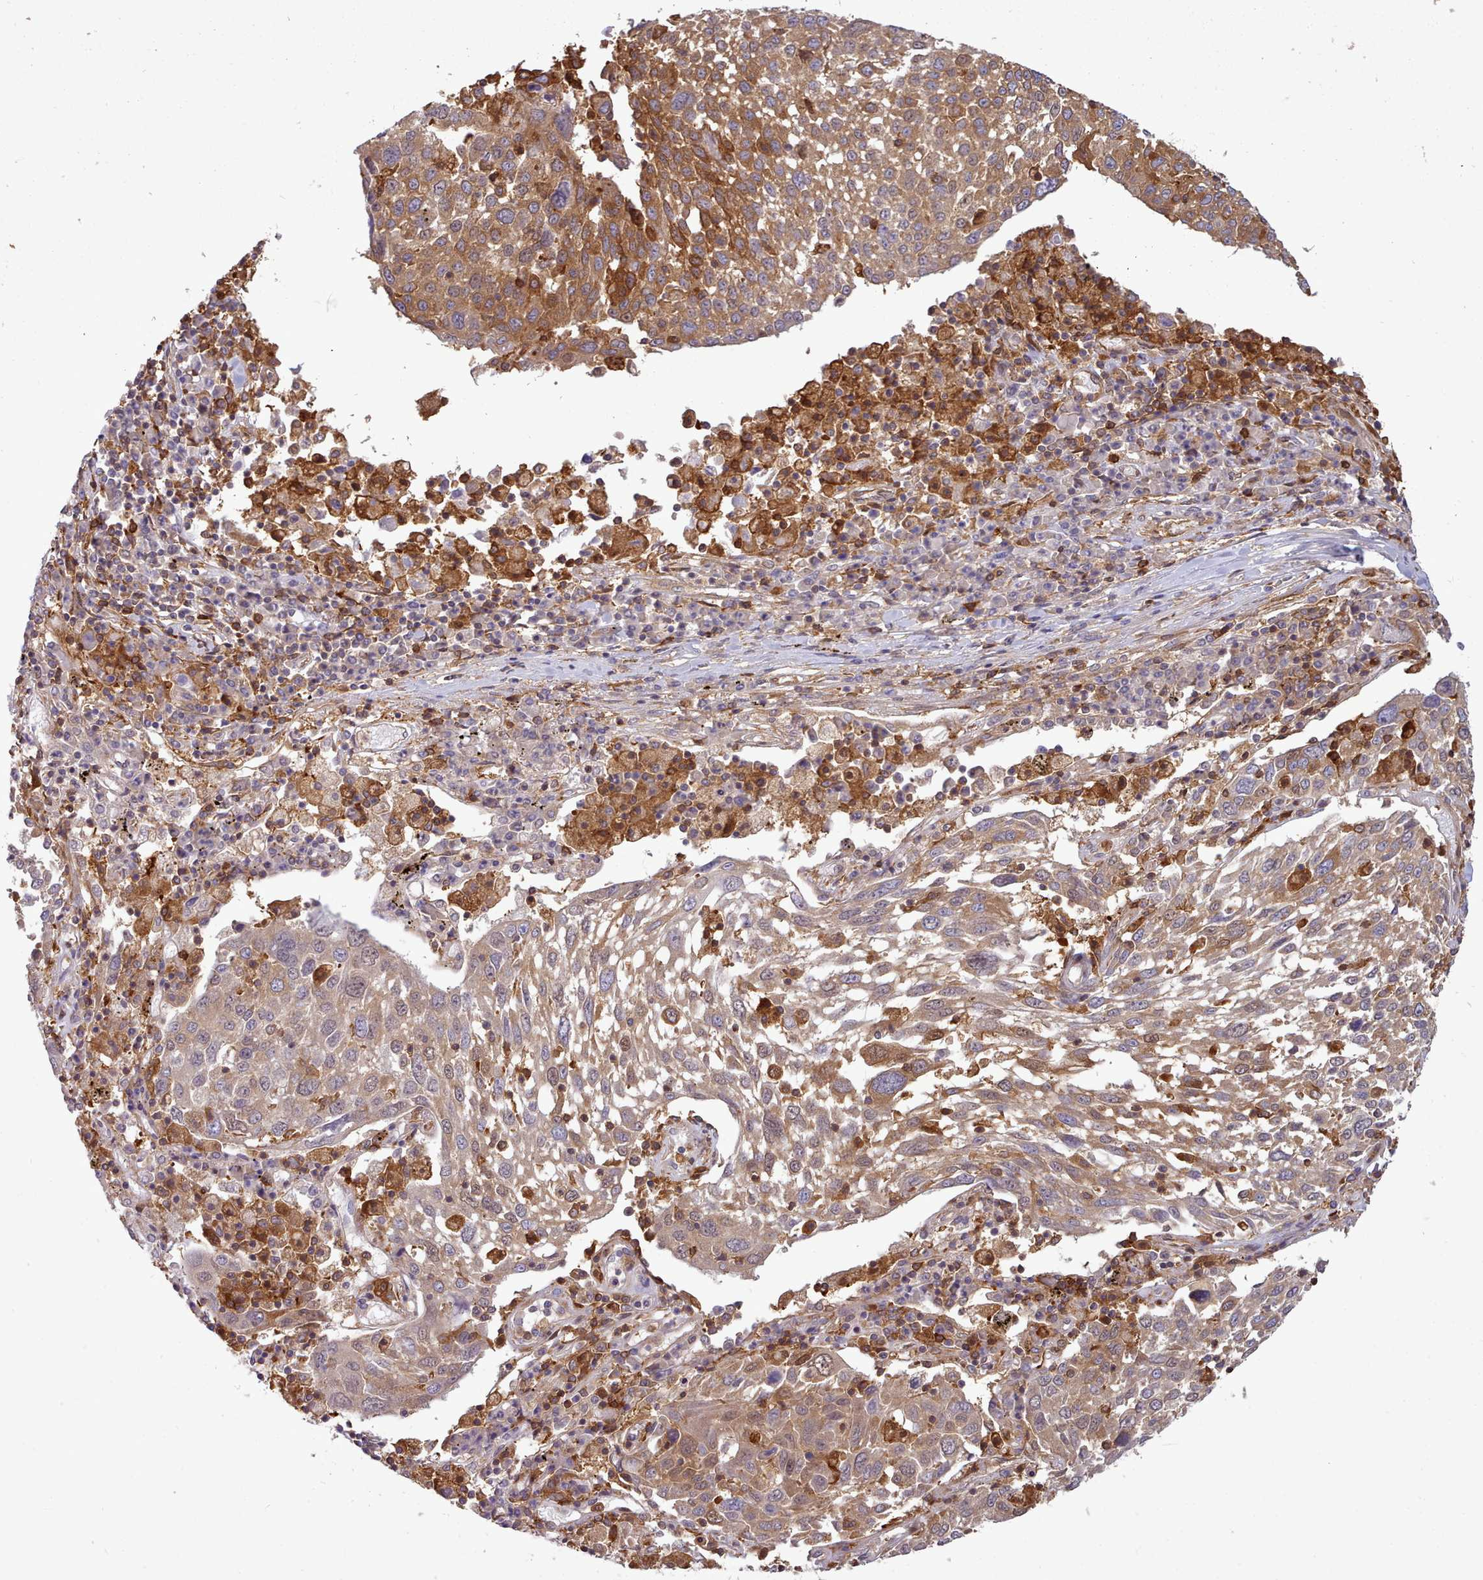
{"staining": {"intensity": "moderate", "quantity": "25%-75%", "location": "cytoplasmic/membranous"}, "tissue": "lung cancer", "cell_type": "Tumor cells", "image_type": "cancer", "snomed": [{"axis": "morphology", "description": "Squamous cell carcinoma, NOS"}, {"axis": "topography", "description": "Lung"}], "caption": "Human lung cancer (squamous cell carcinoma) stained with a protein marker reveals moderate staining in tumor cells.", "gene": "SLC4A9", "patient": {"sex": "male", "age": 65}}